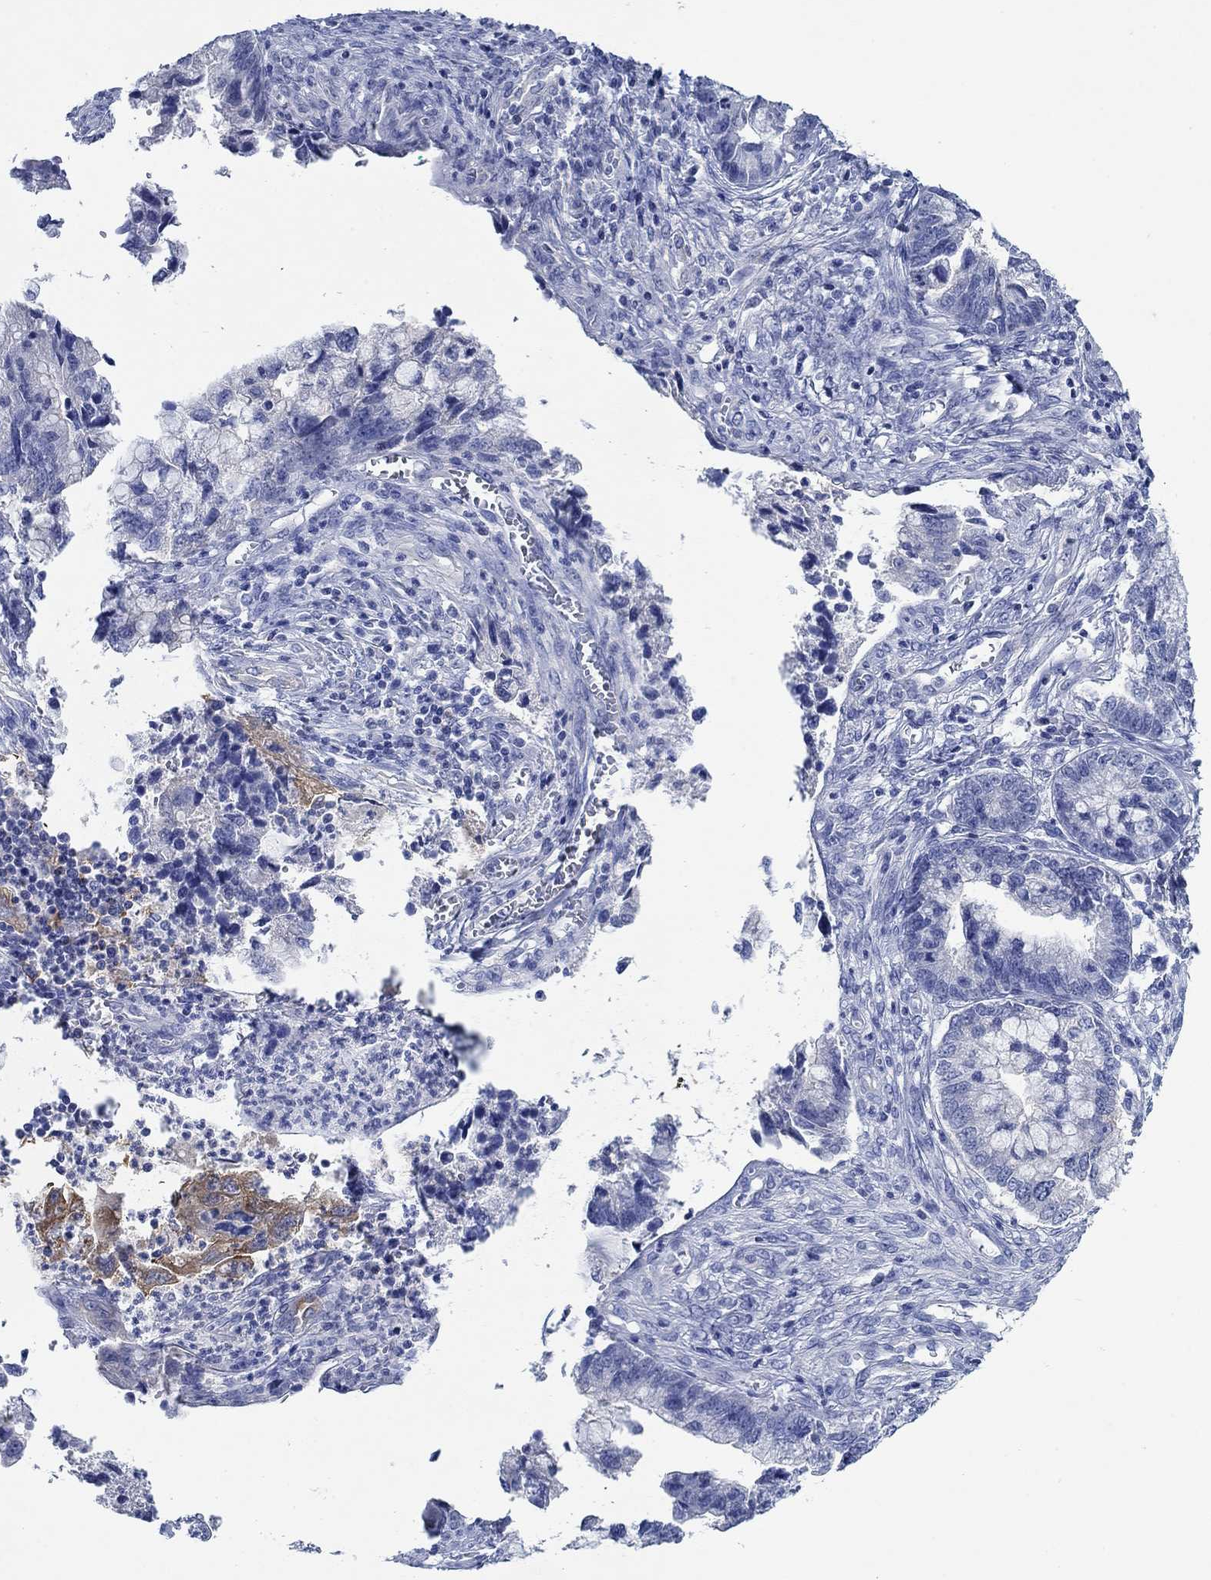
{"staining": {"intensity": "moderate", "quantity": "<25%", "location": "cytoplasmic/membranous"}, "tissue": "cervical cancer", "cell_type": "Tumor cells", "image_type": "cancer", "snomed": [{"axis": "morphology", "description": "Adenocarcinoma, NOS"}, {"axis": "topography", "description": "Cervix"}], "caption": "A histopathology image showing moderate cytoplasmic/membranous expression in about <25% of tumor cells in adenocarcinoma (cervical), as visualized by brown immunohistochemical staining.", "gene": "TRIM16", "patient": {"sex": "female", "age": 44}}